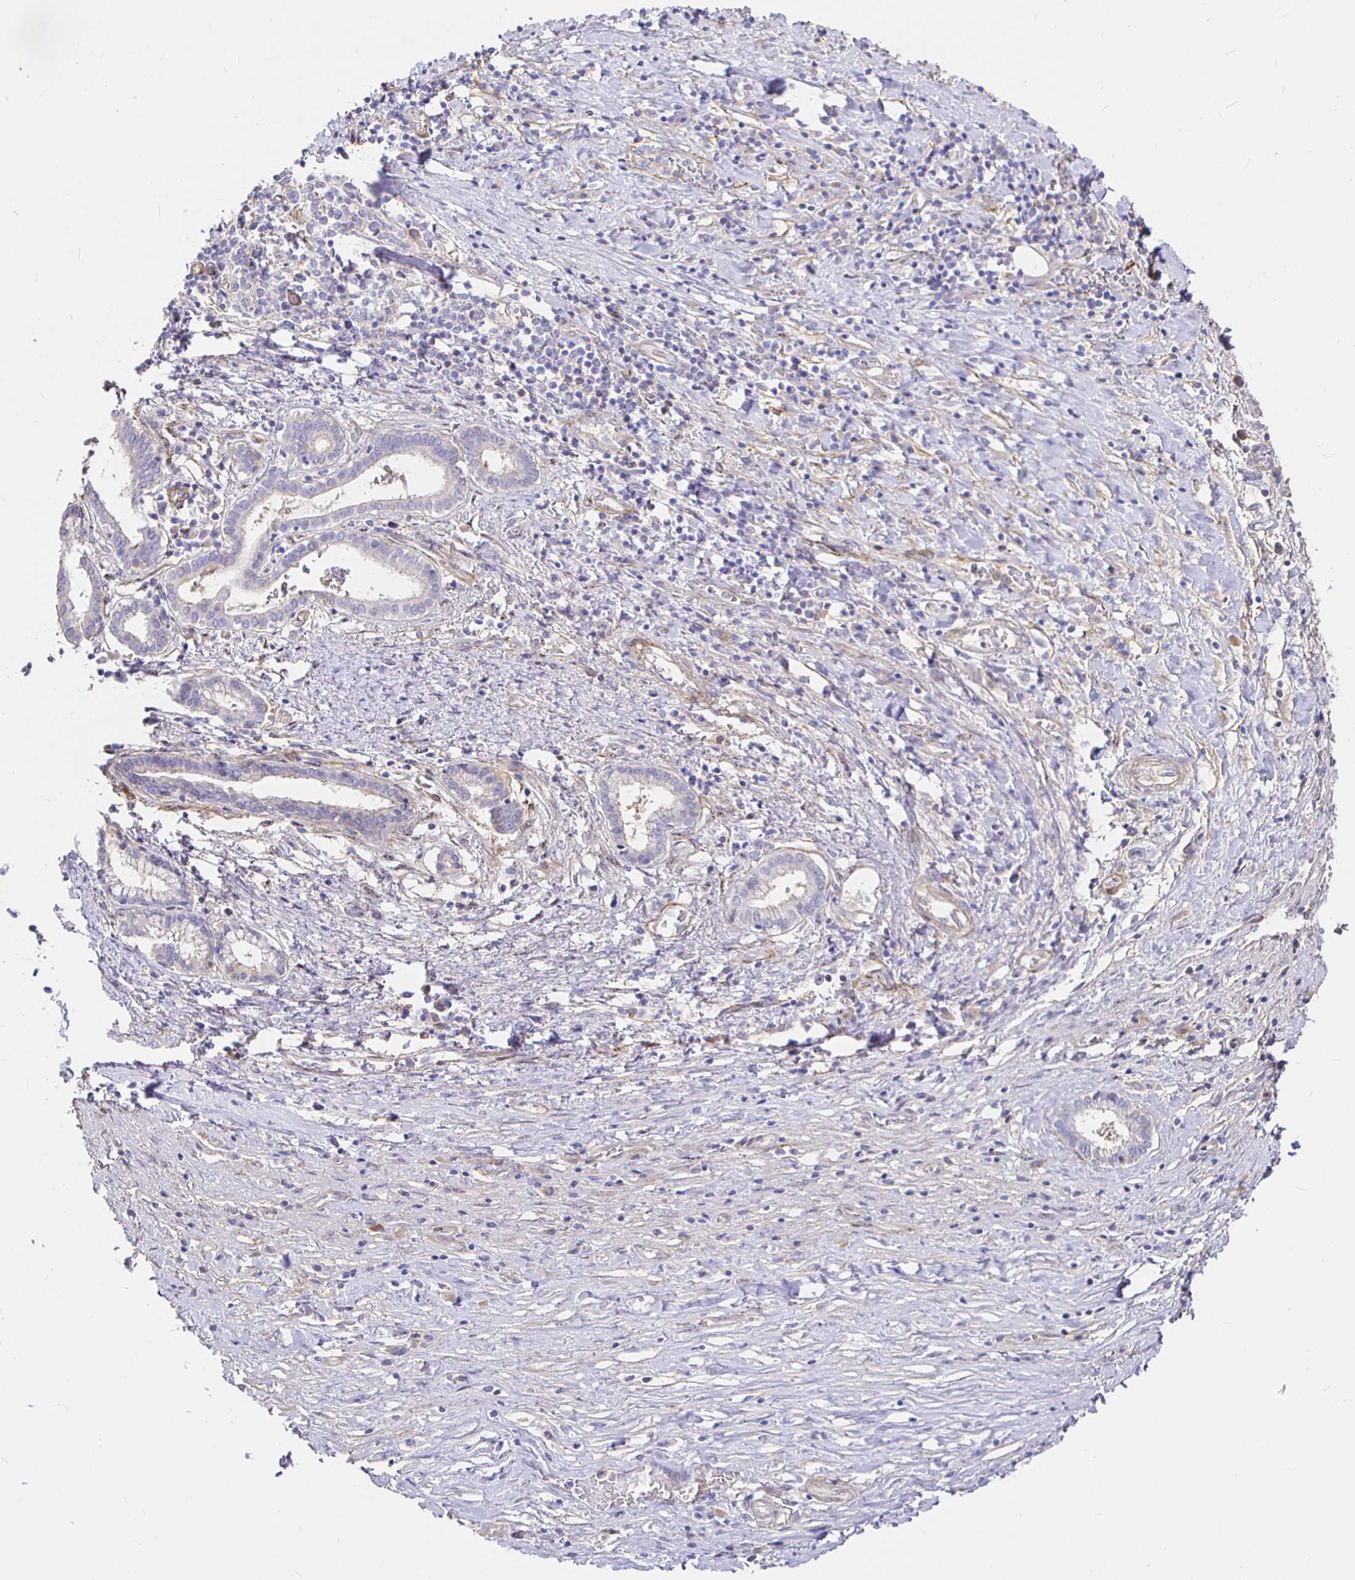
{"staining": {"intensity": "negative", "quantity": "none", "location": "none"}, "tissue": "pancreatic cancer", "cell_type": "Tumor cells", "image_type": "cancer", "snomed": [{"axis": "morphology", "description": "Adenocarcinoma, NOS"}, {"axis": "topography", "description": "Pancreas"}], "caption": "IHC photomicrograph of neoplastic tissue: pancreatic adenocarcinoma stained with DAB (3,3'-diaminobenzidine) shows no significant protein positivity in tumor cells.", "gene": "PALM2AKAP2", "patient": {"sex": "male", "age": 63}}